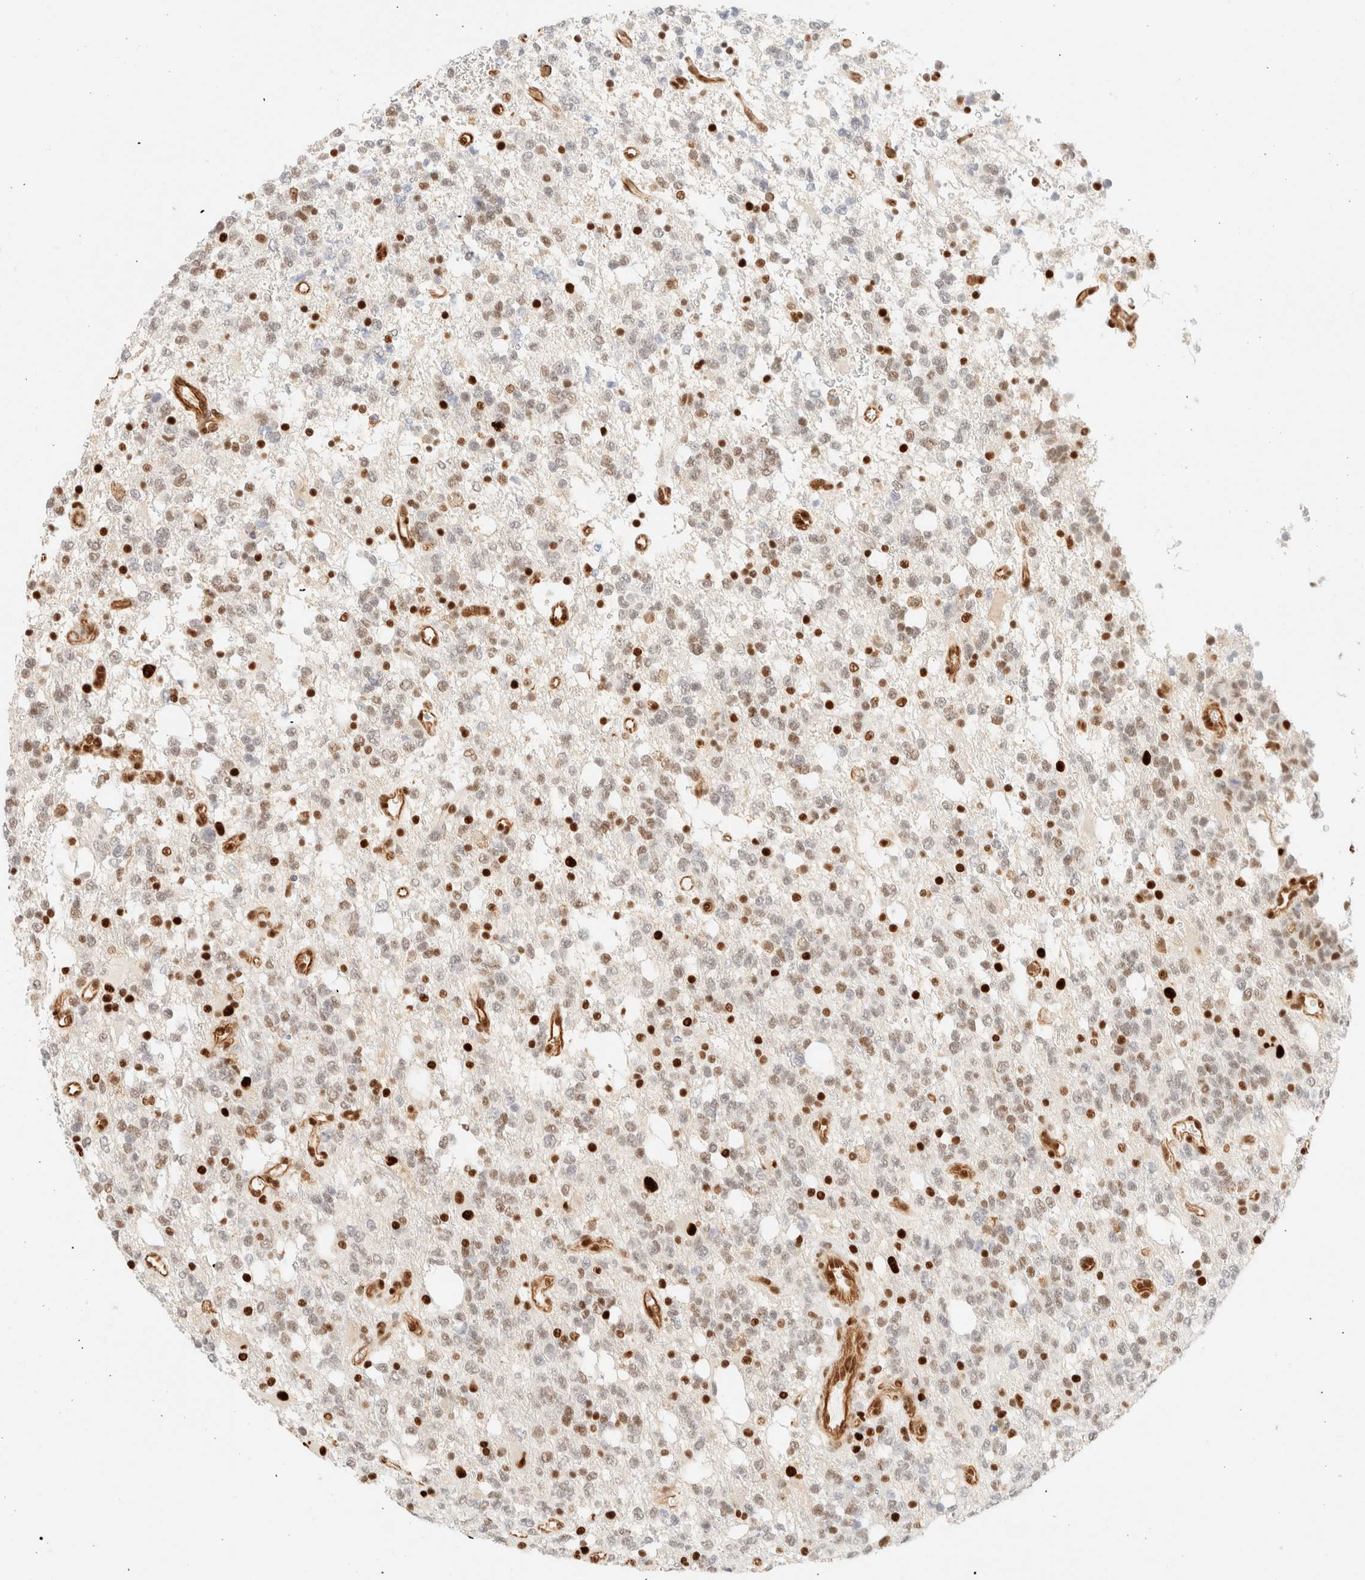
{"staining": {"intensity": "strong", "quantity": "25%-75%", "location": "nuclear"}, "tissue": "glioma", "cell_type": "Tumor cells", "image_type": "cancer", "snomed": [{"axis": "morphology", "description": "Glioma, malignant, High grade"}, {"axis": "topography", "description": "Brain"}], "caption": "Immunohistochemistry (DAB (3,3'-diaminobenzidine)) staining of human malignant glioma (high-grade) demonstrates strong nuclear protein expression in approximately 25%-75% of tumor cells.", "gene": "ZSCAN18", "patient": {"sex": "female", "age": 62}}